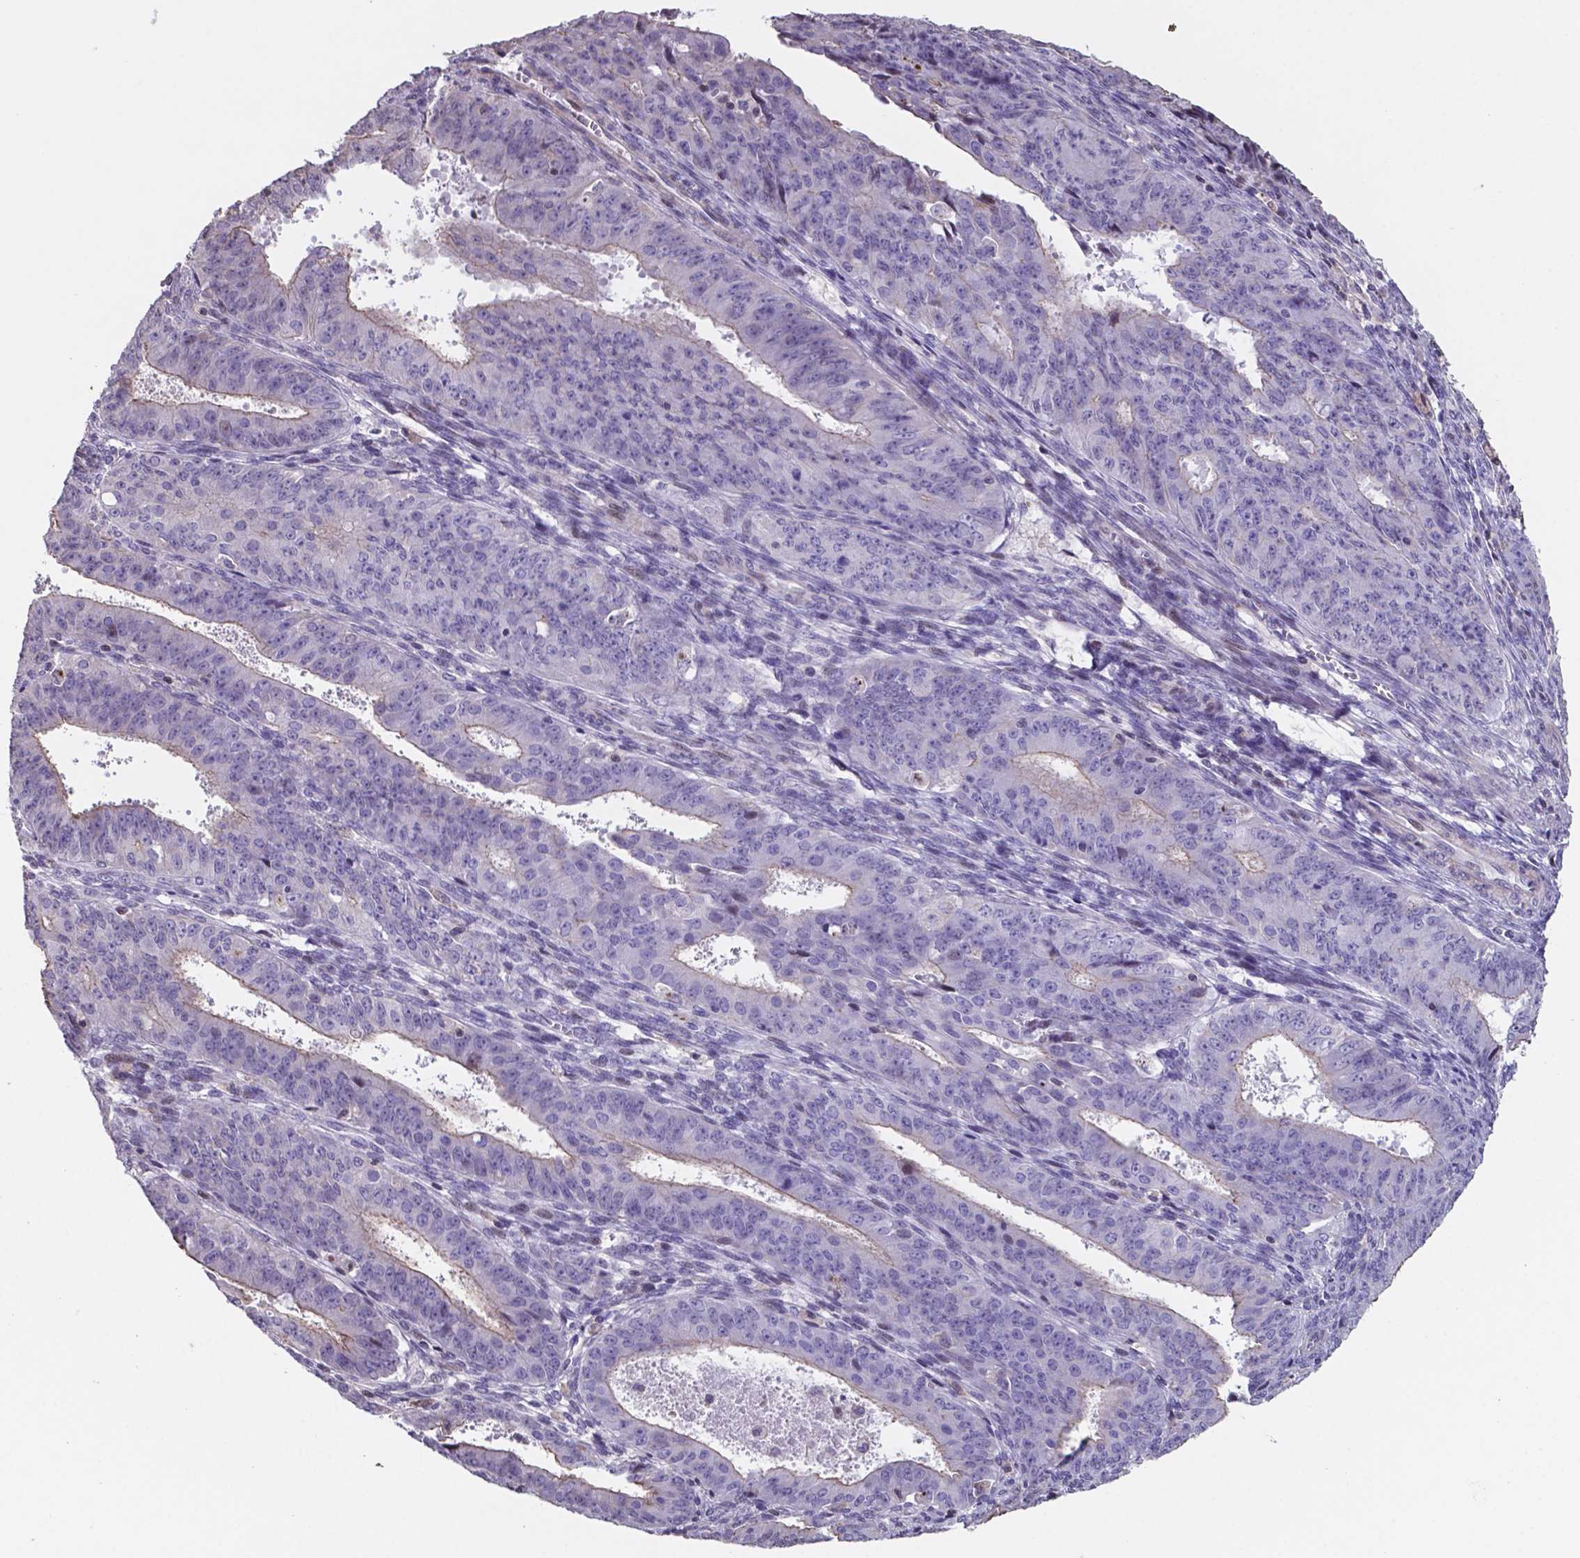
{"staining": {"intensity": "weak", "quantity": "<25%", "location": "cytoplasmic/membranous"}, "tissue": "ovarian cancer", "cell_type": "Tumor cells", "image_type": "cancer", "snomed": [{"axis": "morphology", "description": "Carcinoma, endometroid"}, {"axis": "topography", "description": "Ovary"}], "caption": "Immunohistochemical staining of ovarian cancer (endometroid carcinoma) reveals no significant expression in tumor cells.", "gene": "MLC1", "patient": {"sex": "female", "age": 42}}